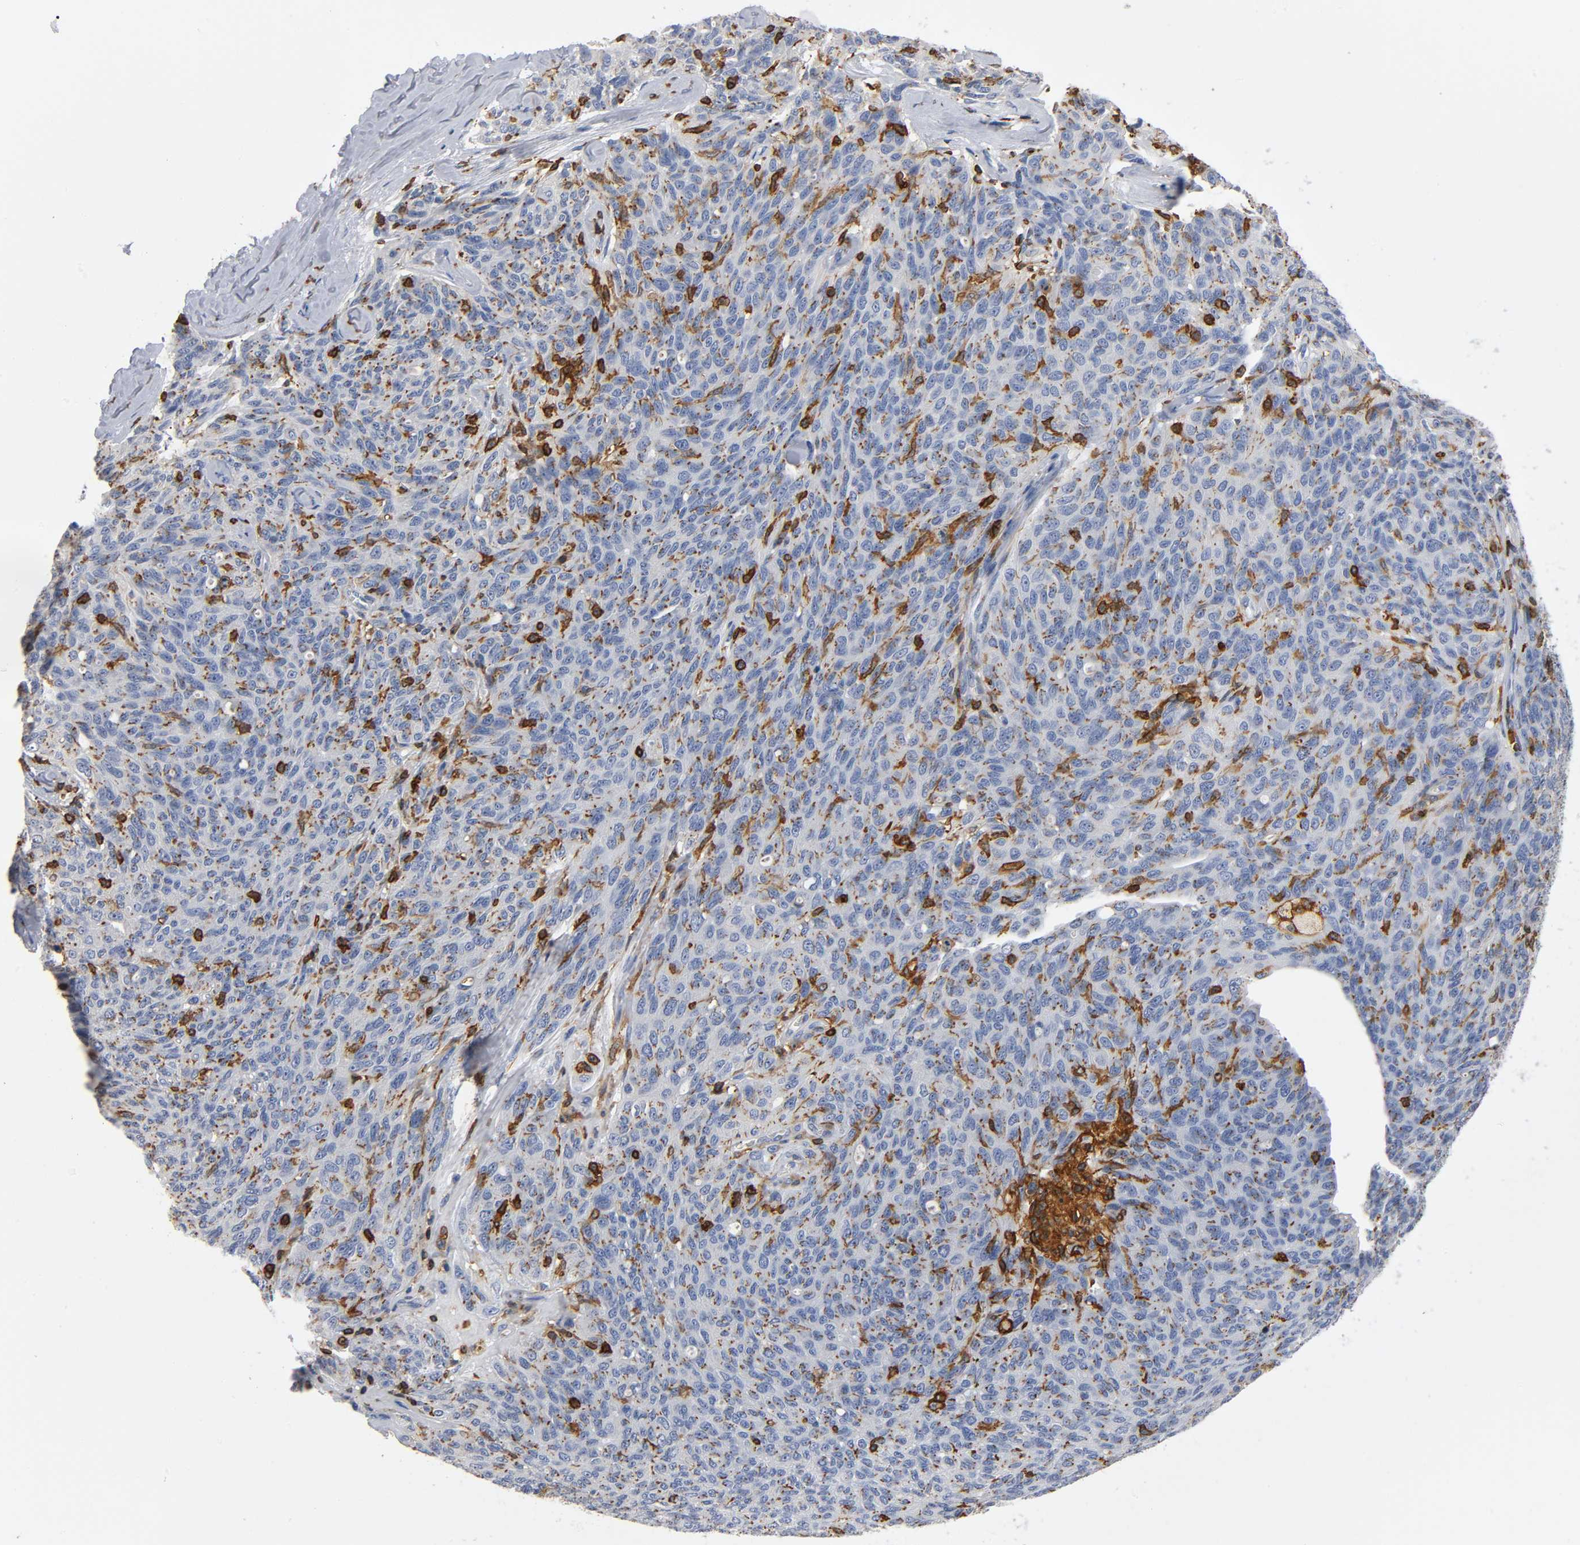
{"staining": {"intensity": "moderate", "quantity": ">75%", "location": "cytoplasmic/membranous"}, "tissue": "ovarian cancer", "cell_type": "Tumor cells", "image_type": "cancer", "snomed": [{"axis": "morphology", "description": "Carcinoma, endometroid"}, {"axis": "topography", "description": "Ovary"}], "caption": "Brown immunohistochemical staining in ovarian cancer (endometroid carcinoma) demonstrates moderate cytoplasmic/membranous positivity in about >75% of tumor cells. (Brightfield microscopy of DAB IHC at high magnification).", "gene": "CAPN10", "patient": {"sex": "female", "age": 60}}